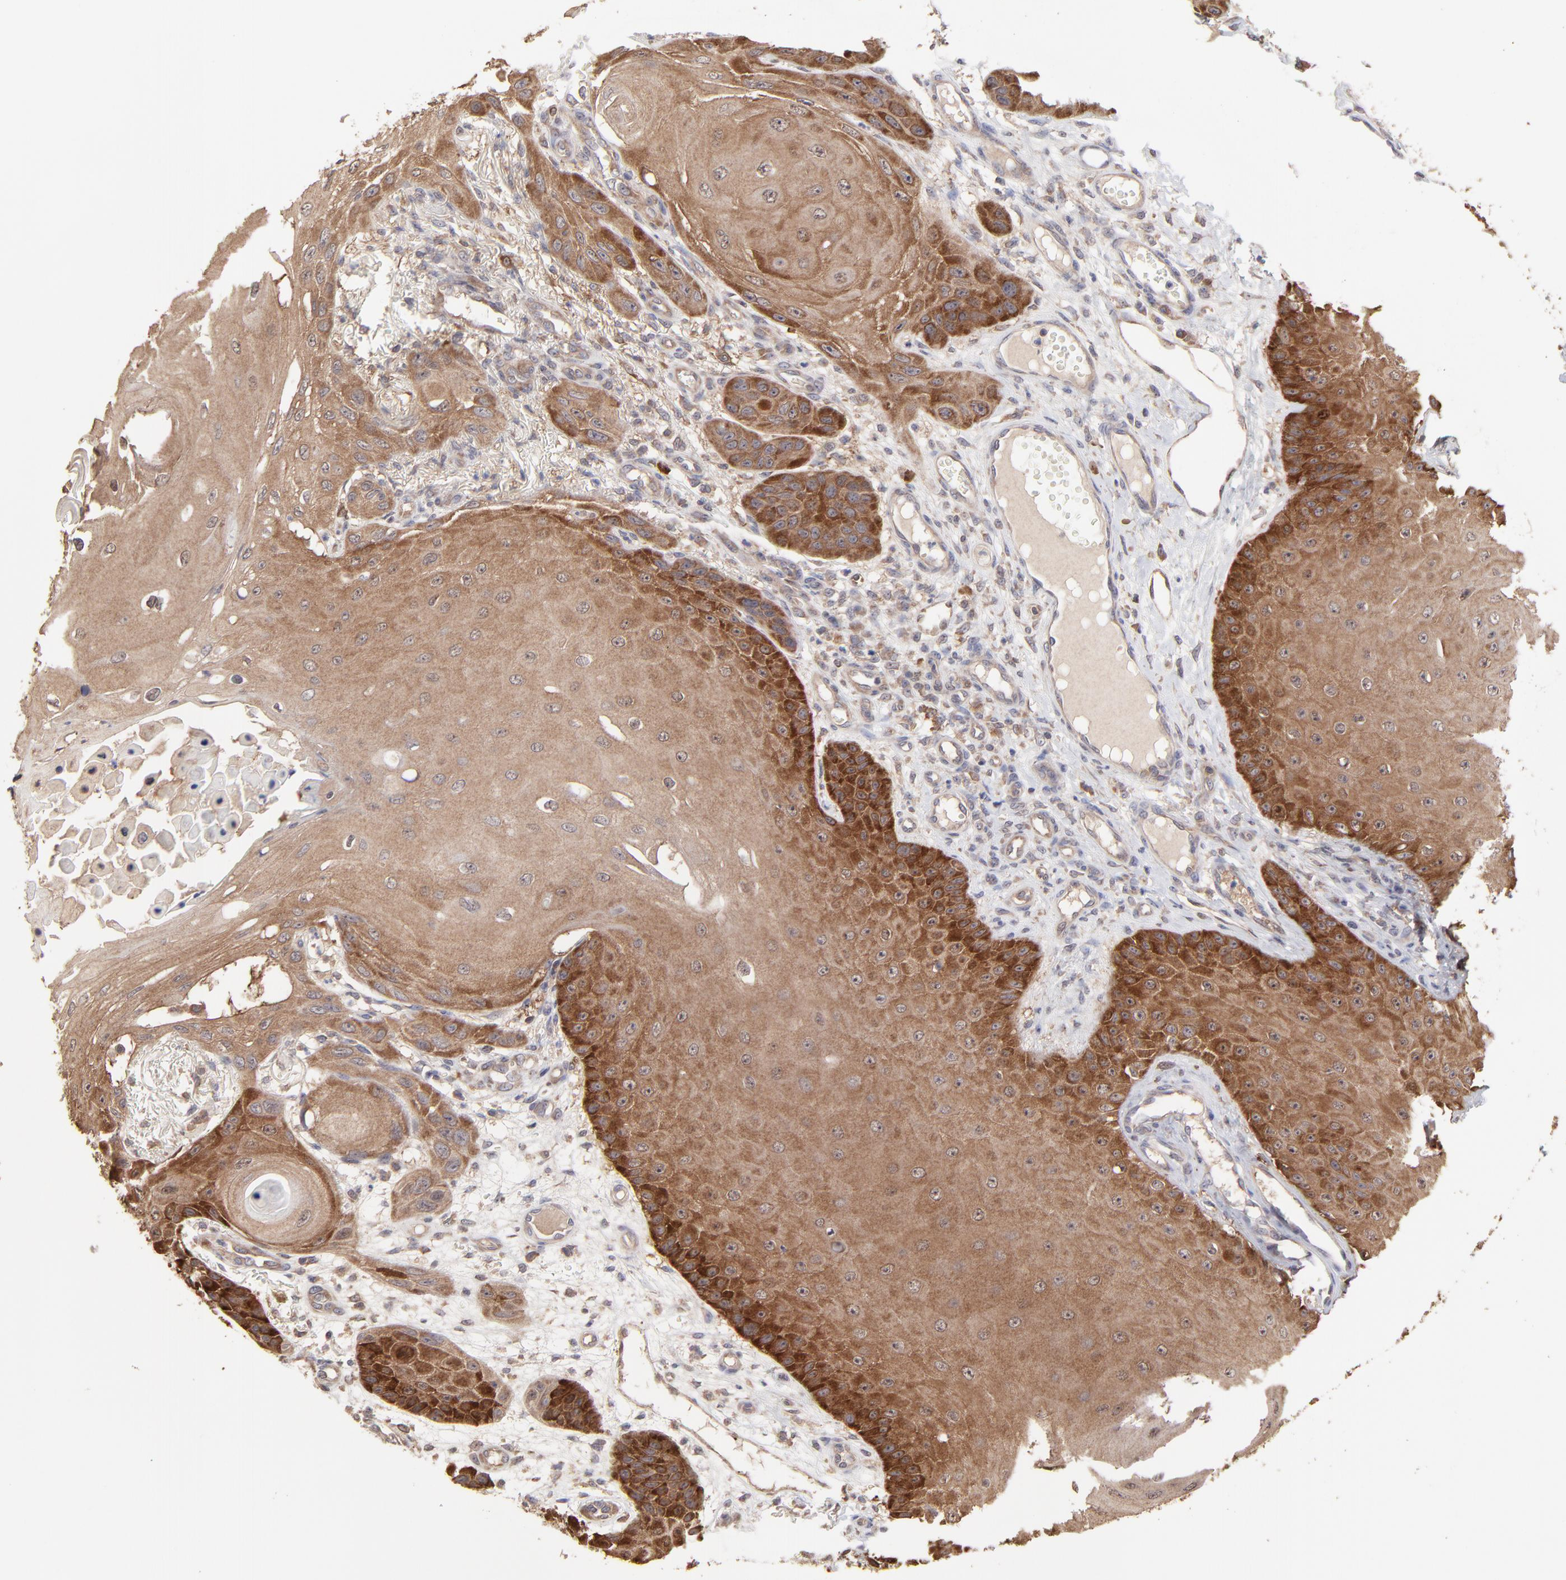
{"staining": {"intensity": "strong", "quantity": ">75%", "location": "cytoplasmic/membranous"}, "tissue": "skin cancer", "cell_type": "Tumor cells", "image_type": "cancer", "snomed": [{"axis": "morphology", "description": "Squamous cell carcinoma, NOS"}, {"axis": "topography", "description": "Skin"}], "caption": "Tumor cells display high levels of strong cytoplasmic/membranous staining in about >75% of cells in squamous cell carcinoma (skin).", "gene": "GART", "patient": {"sex": "female", "age": 40}}